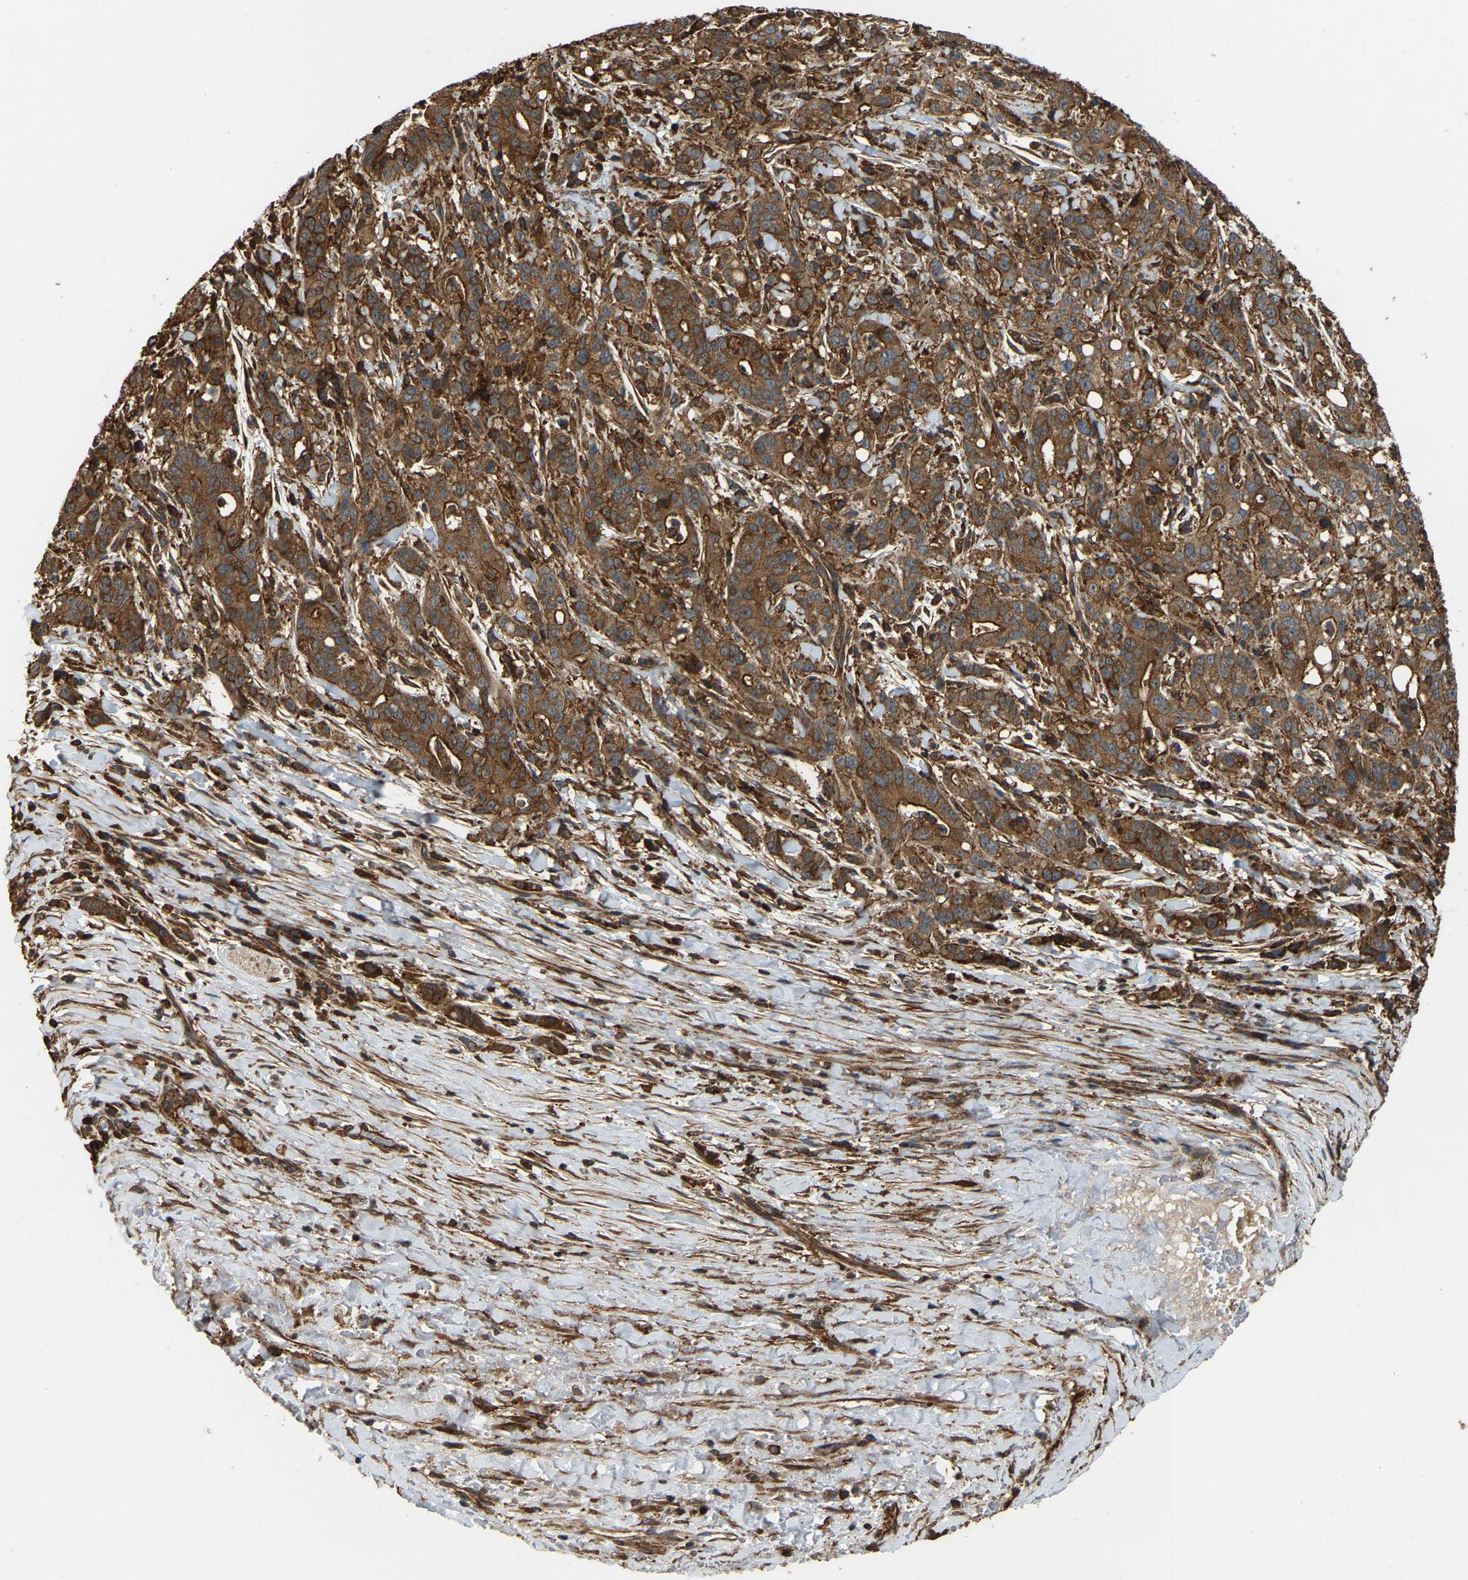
{"staining": {"intensity": "strong", "quantity": ">75%", "location": "cytoplasmic/membranous"}, "tissue": "liver cancer", "cell_type": "Tumor cells", "image_type": "cancer", "snomed": [{"axis": "morphology", "description": "Cholangiocarcinoma"}, {"axis": "topography", "description": "Liver"}], "caption": "Cholangiocarcinoma (liver) stained for a protein shows strong cytoplasmic/membranous positivity in tumor cells.", "gene": "SAMD9L", "patient": {"sex": "female", "age": 38}}